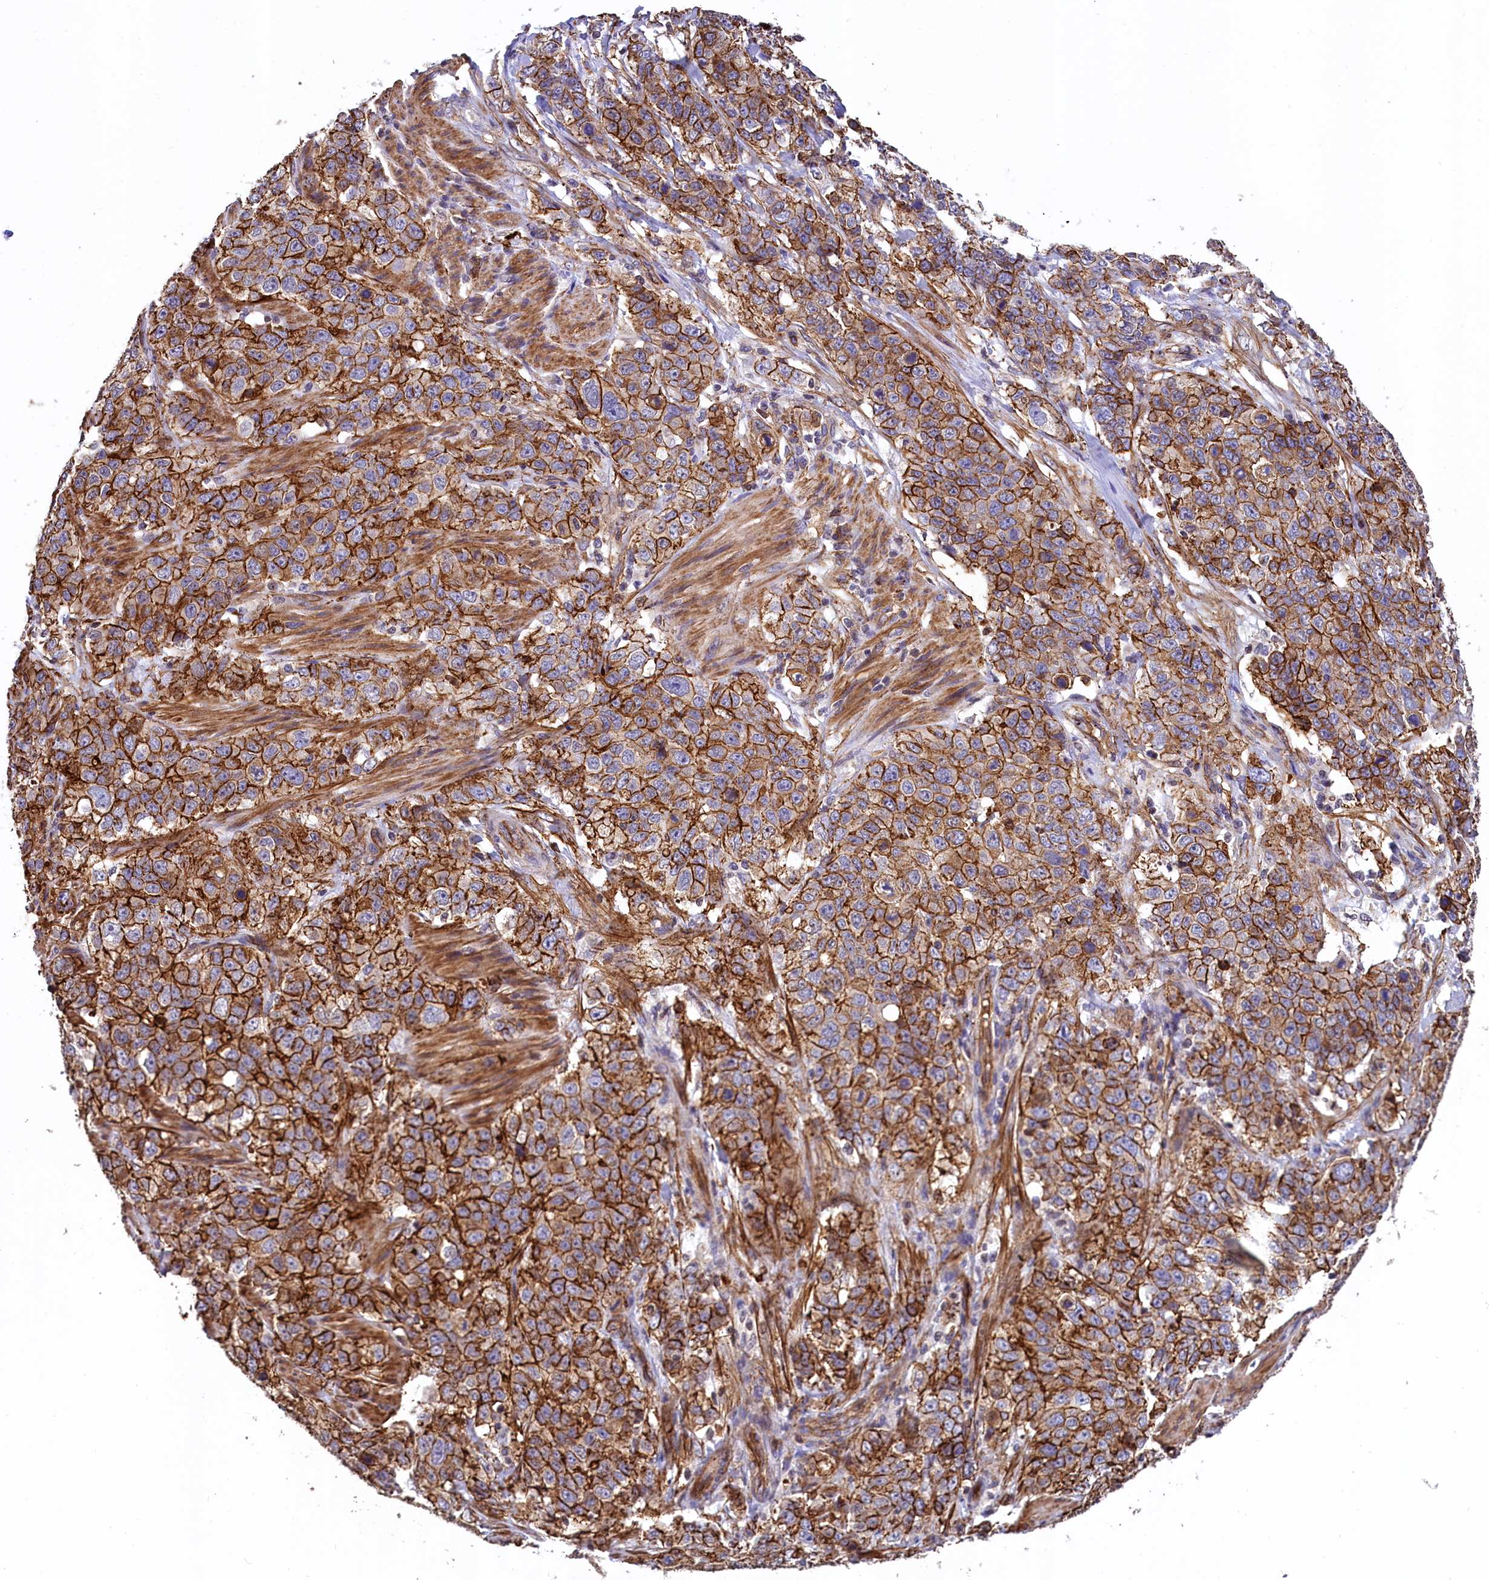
{"staining": {"intensity": "moderate", "quantity": ">75%", "location": "cytoplasmic/membranous"}, "tissue": "stomach cancer", "cell_type": "Tumor cells", "image_type": "cancer", "snomed": [{"axis": "morphology", "description": "Adenocarcinoma, NOS"}, {"axis": "topography", "description": "Stomach"}], "caption": "Protein positivity by immunohistochemistry (IHC) reveals moderate cytoplasmic/membranous positivity in approximately >75% of tumor cells in stomach cancer. The protein of interest is stained brown, and the nuclei are stained in blue (DAB (3,3'-diaminobenzidine) IHC with brightfield microscopy, high magnification).", "gene": "ZNF2", "patient": {"sex": "male", "age": 48}}